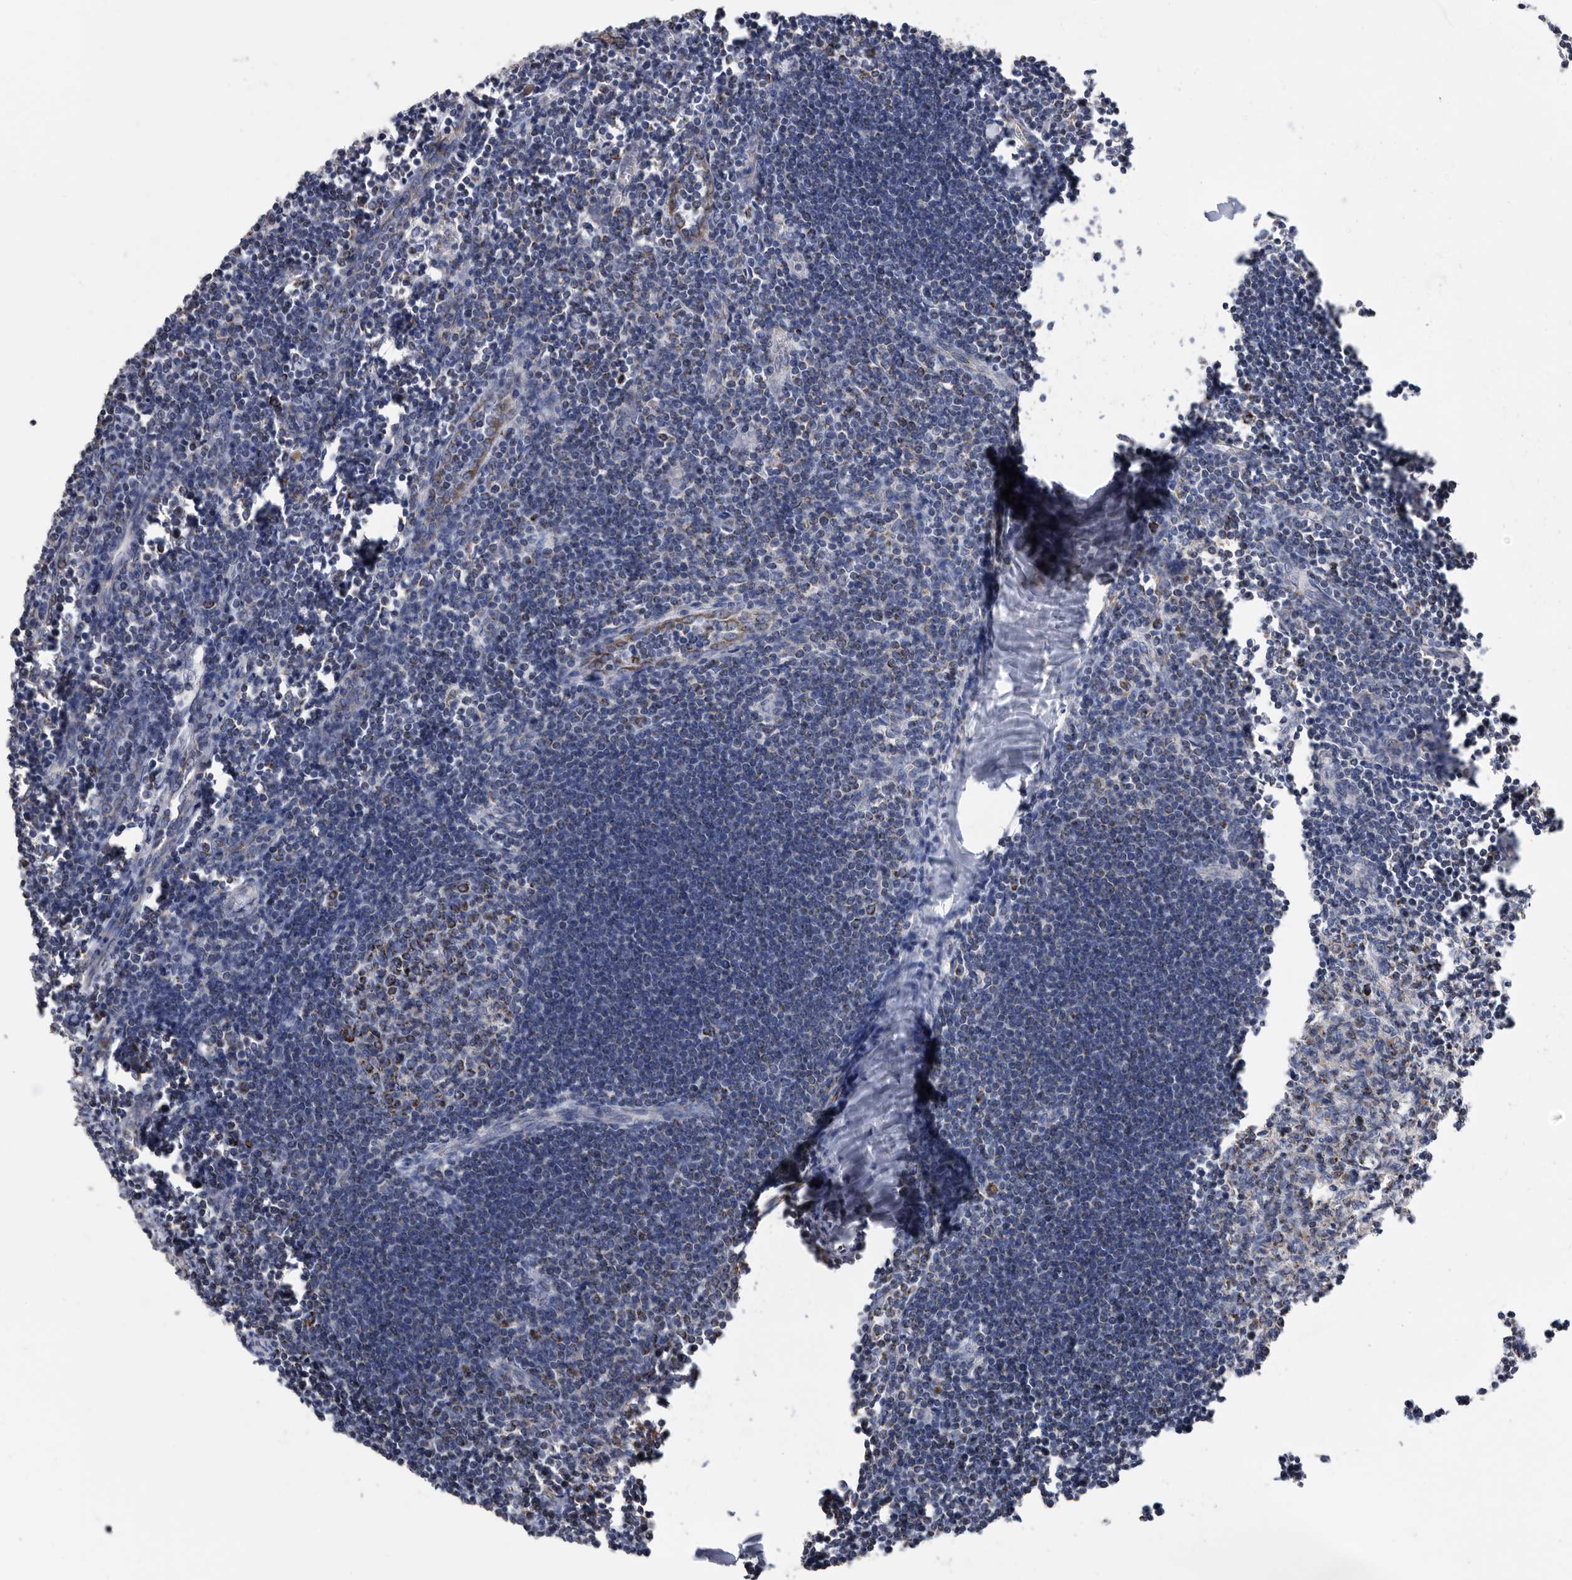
{"staining": {"intensity": "strong", "quantity": "25%-75%", "location": "cytoplasmic/membranous"}, "tissue": "lymph node", "cell_type": "Germinal center cells", "image_type": "normal", "snomed": [{"axis": "morphology", "description": "Normal tissue, NOS"}, {"axis": "morphology", "description": "Malignant melanoma, Metastatic site"}, {"axis": "topography", "description": "Lymph node"}], "caption": "A high-resolution micrograph shows IHC staining of normal lymph node, which shows strong cytoplasmic/membranous positivity in about 25%-75% of germinal center cells. (Brightfield microscopy of DAB IHC at high magnification).", "gene": "WFDC1", "patient": {"sex": "male", "age": 41}}